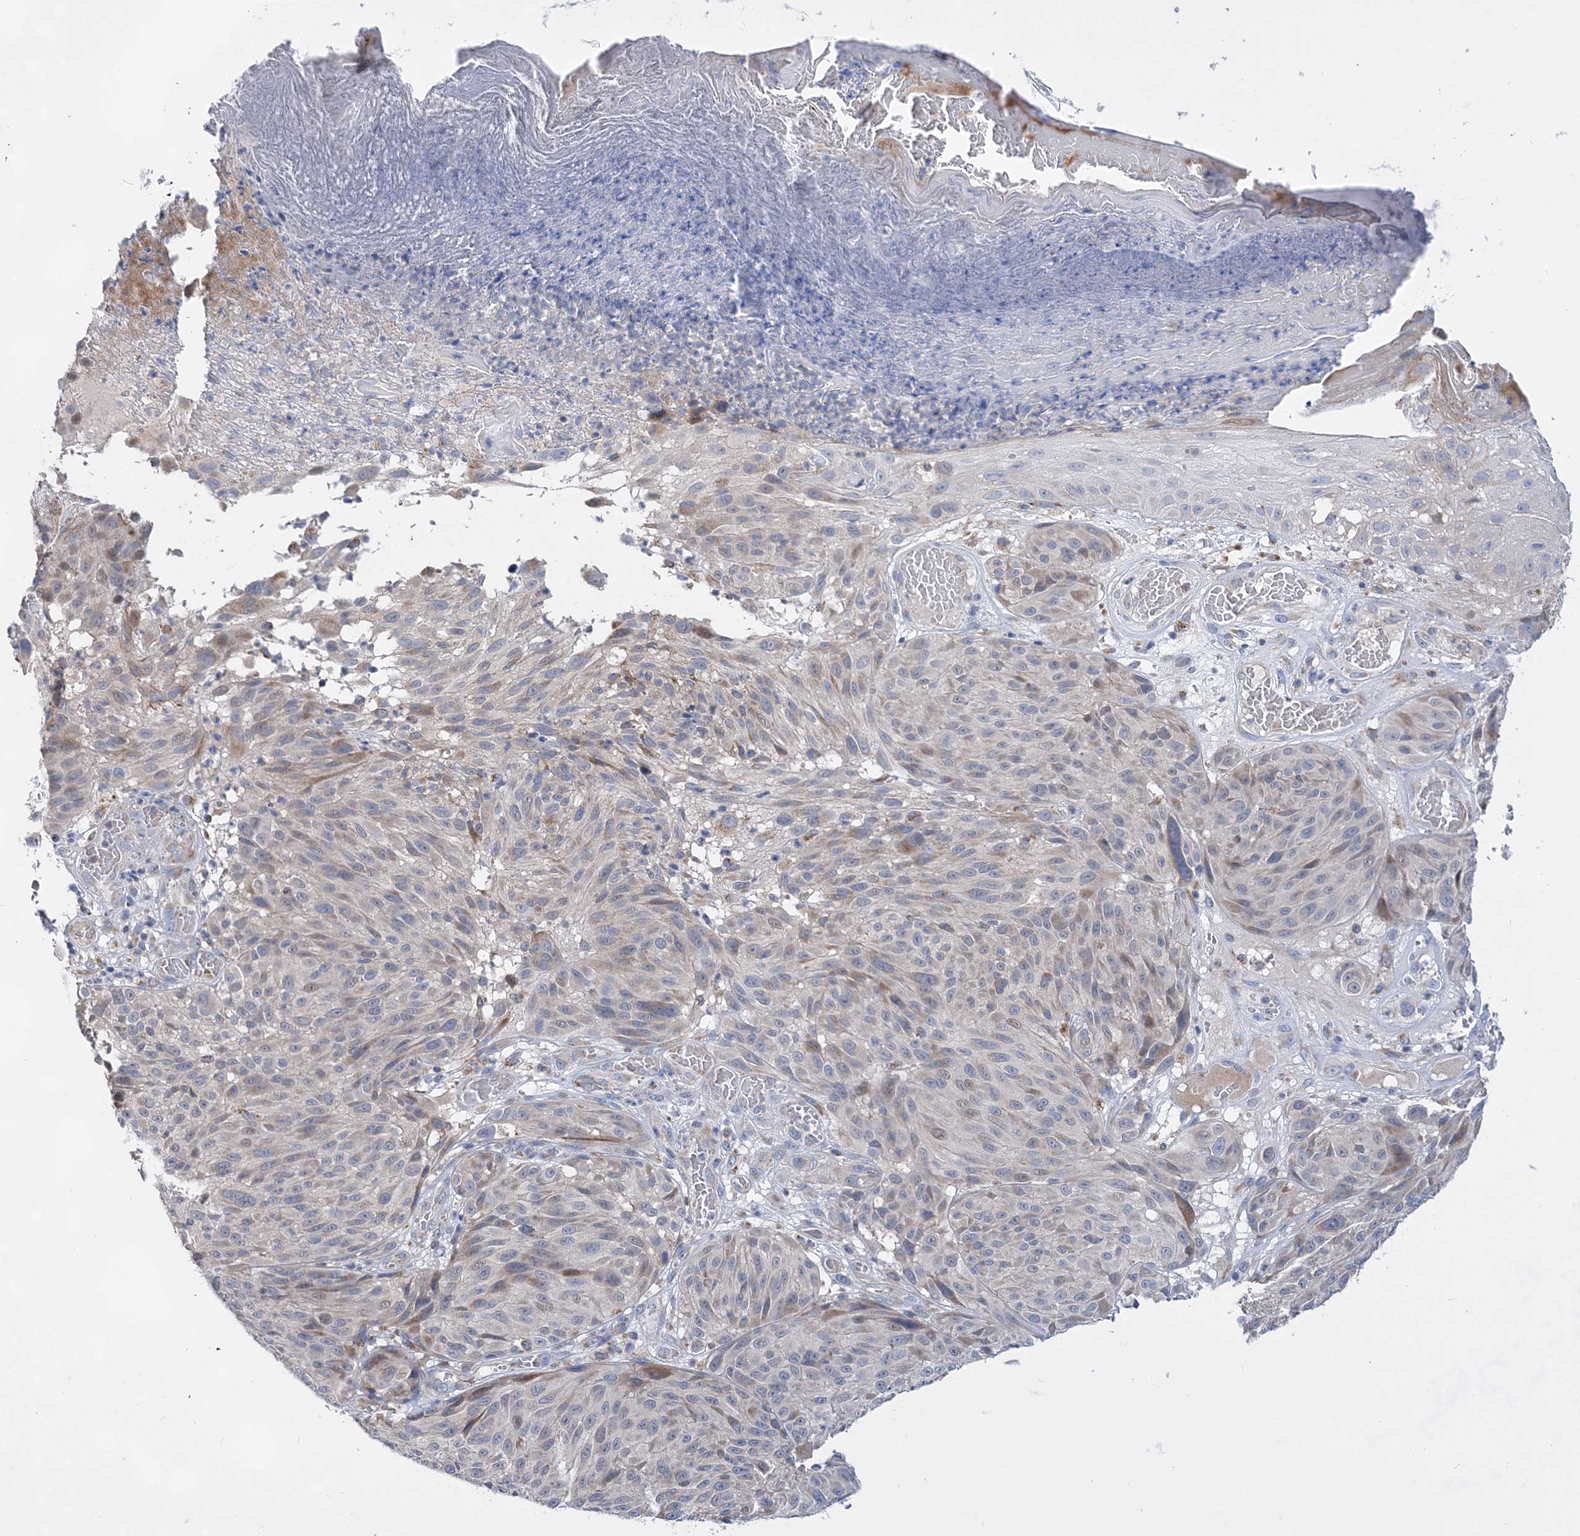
{"staining": {"intensity": "negative", "quantity": "none", "location": "none"}, "tissue": "melanoma", "cell_type": "Tumor cells", "image_type": "cancer", "snomed": [{"axis": "morphology", "description": "Malignant melanoma, NOS"}, {"axis": "topography", "description": "Skin"}], "caption": "Immunohistochemistry image of human malignant melanoma stained for a protein (brown), which reveals no positivity in tumor cells. (Stains: DAB immunohistochemistry (IHC) with hematoxylin counter stain, Microscopy: brightfield microscopy at high magnification).", "gene": "TRAPPC13", "patient": {"sex": "male", "age": 83}}